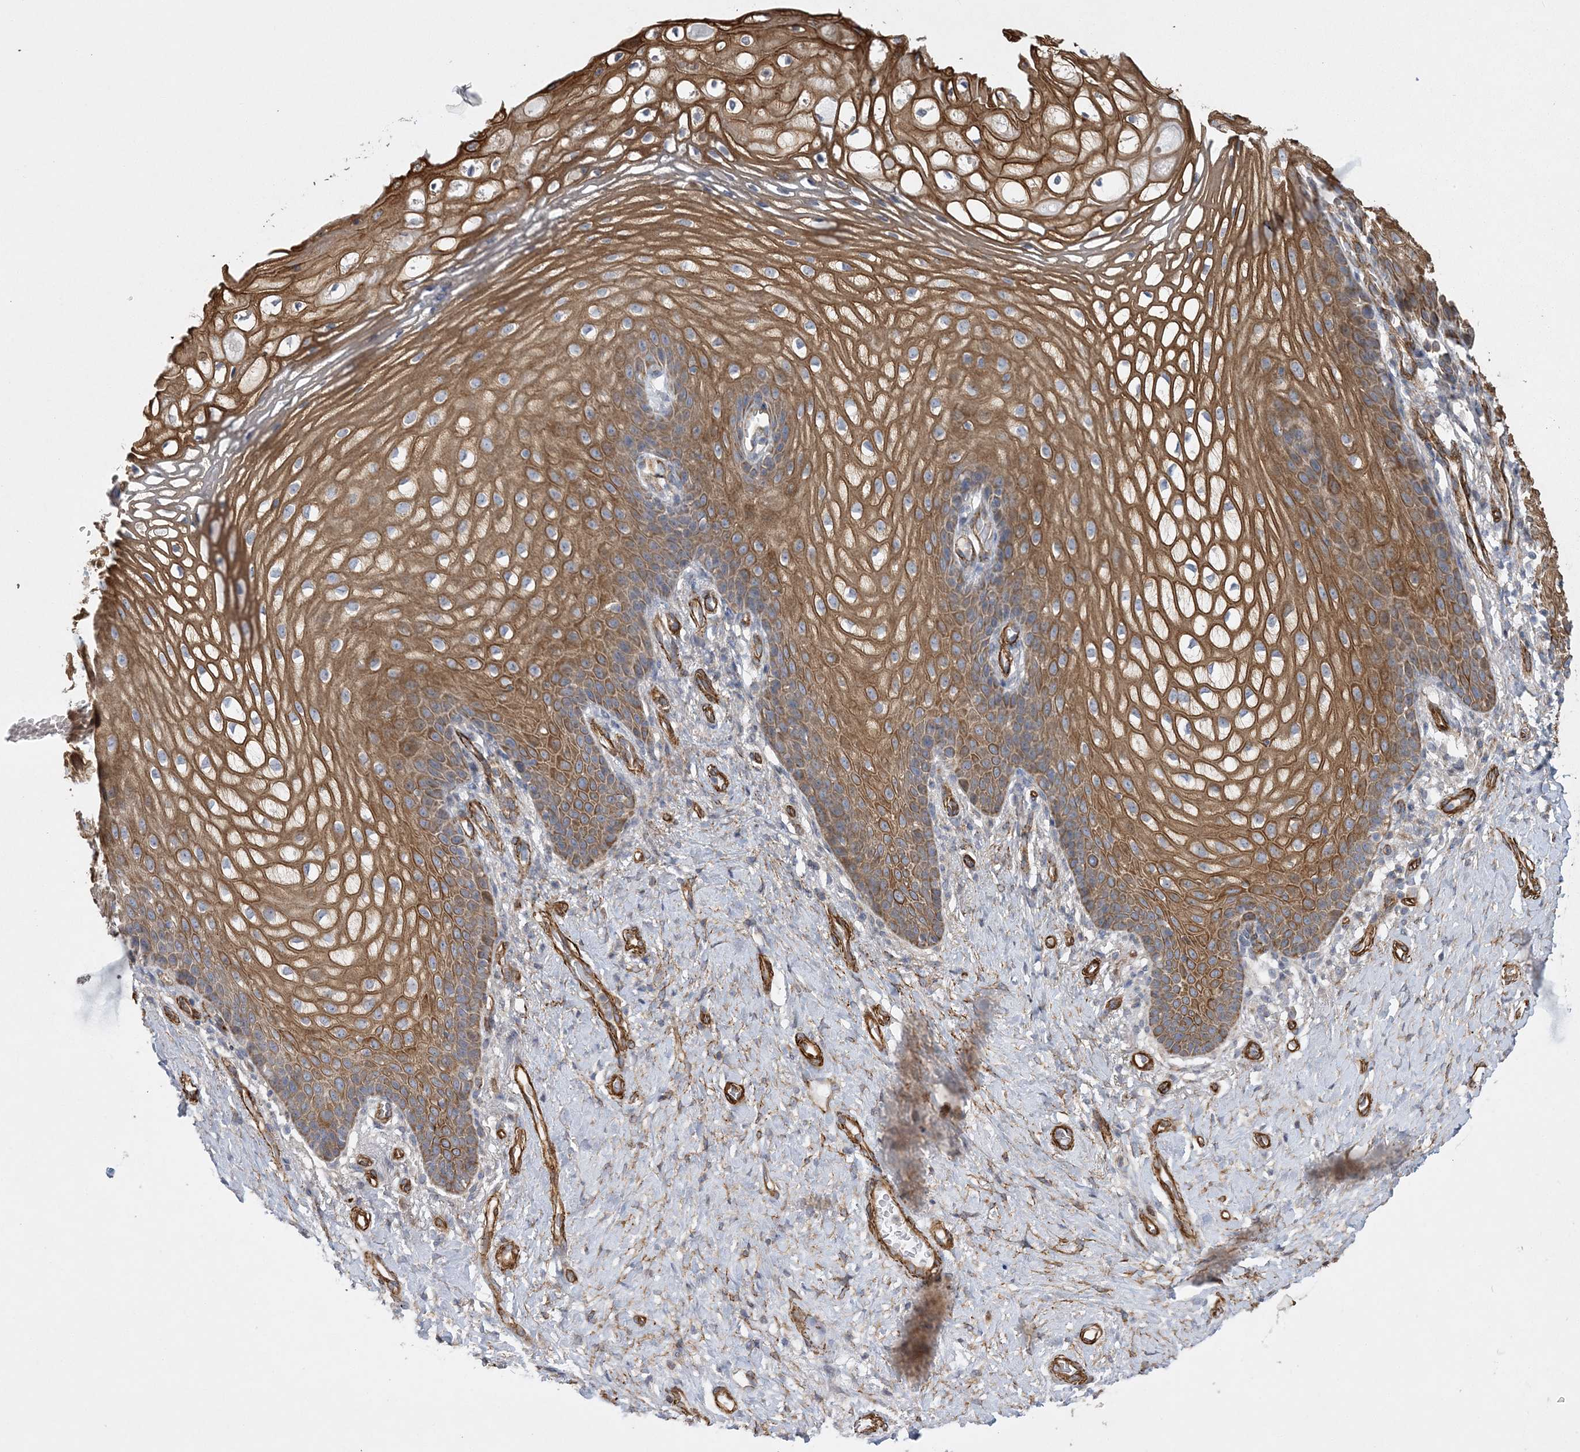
{"staining": {"intensity": "moderate", "quantity": ">75%", "location": "cytoplasmic/membranous"}, "tissue": "vagina", "cell_type": "Squamous epithelial cells", "image_type": "normal", "snomed": [{"axis": "morphology", "description": "Normal tissue, NOS"}, {"axis": "topography", "description": "Vagina"}], "caption": "Human vagina stained for a protein (brown) reveals moderate cytoplasmic/membranous positive staining in about >75% of squamous epithelial cells.", "gene": "ARSJ", "patient": {"sex": "female", "age": 60}}